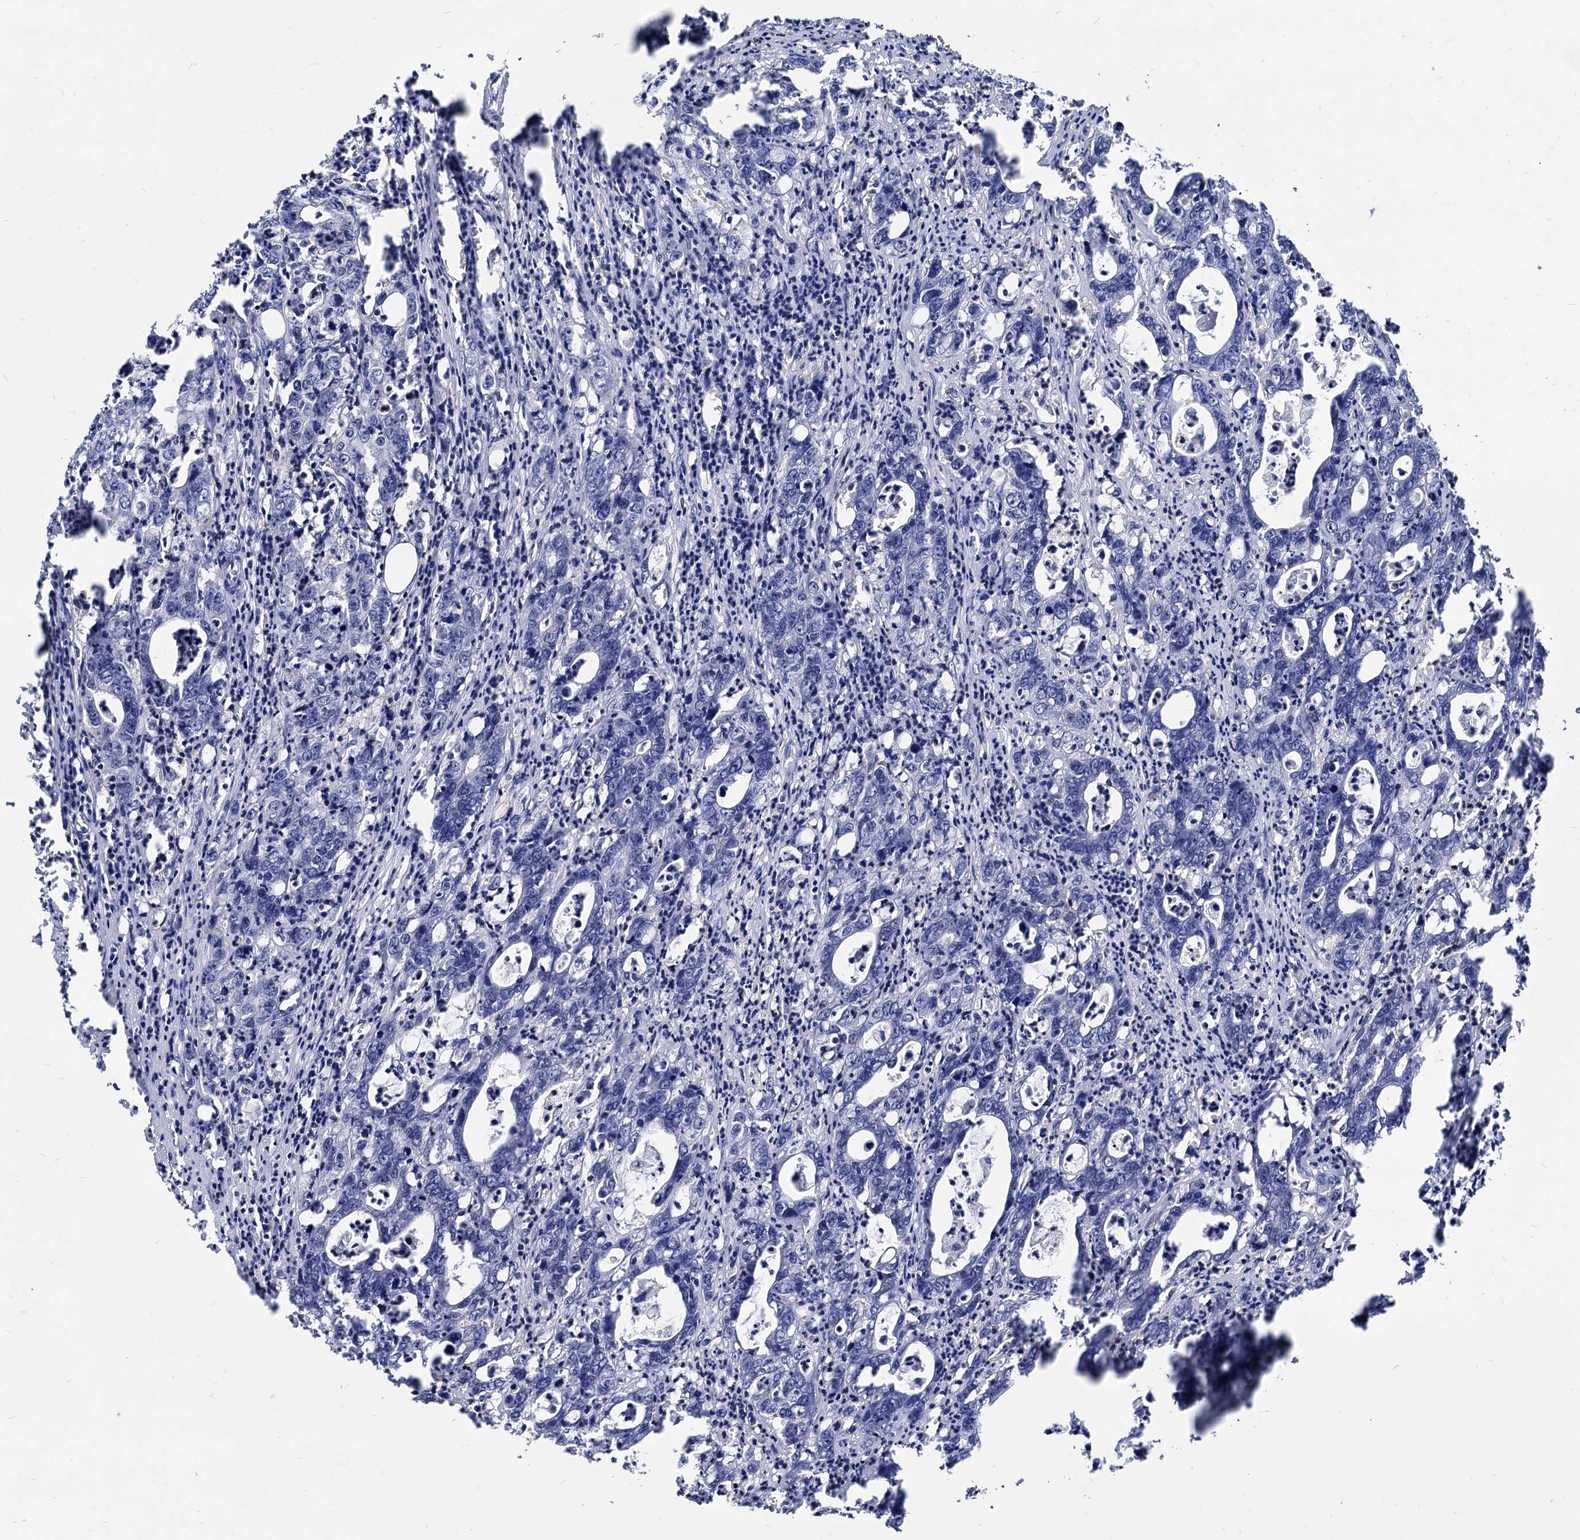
{"staining": {"intensity": "negative", "quantity": "none", "location": "none"}, "tissue": "colorectal cancer", "cell_type": "Tumor cells", "image_type": "cancer", "snomed": [{"axis": "morphology", "description": "Adenocarcinoma, NOS"}, {"axis": "topography", "description": "Colon"}], "caption": "Colorectal adenocarcinoma stained for a protein using IHC reveals no positivity tumor cells.", "gene": "CPPED1", "patient": {"sex": "female", "age": 75}}